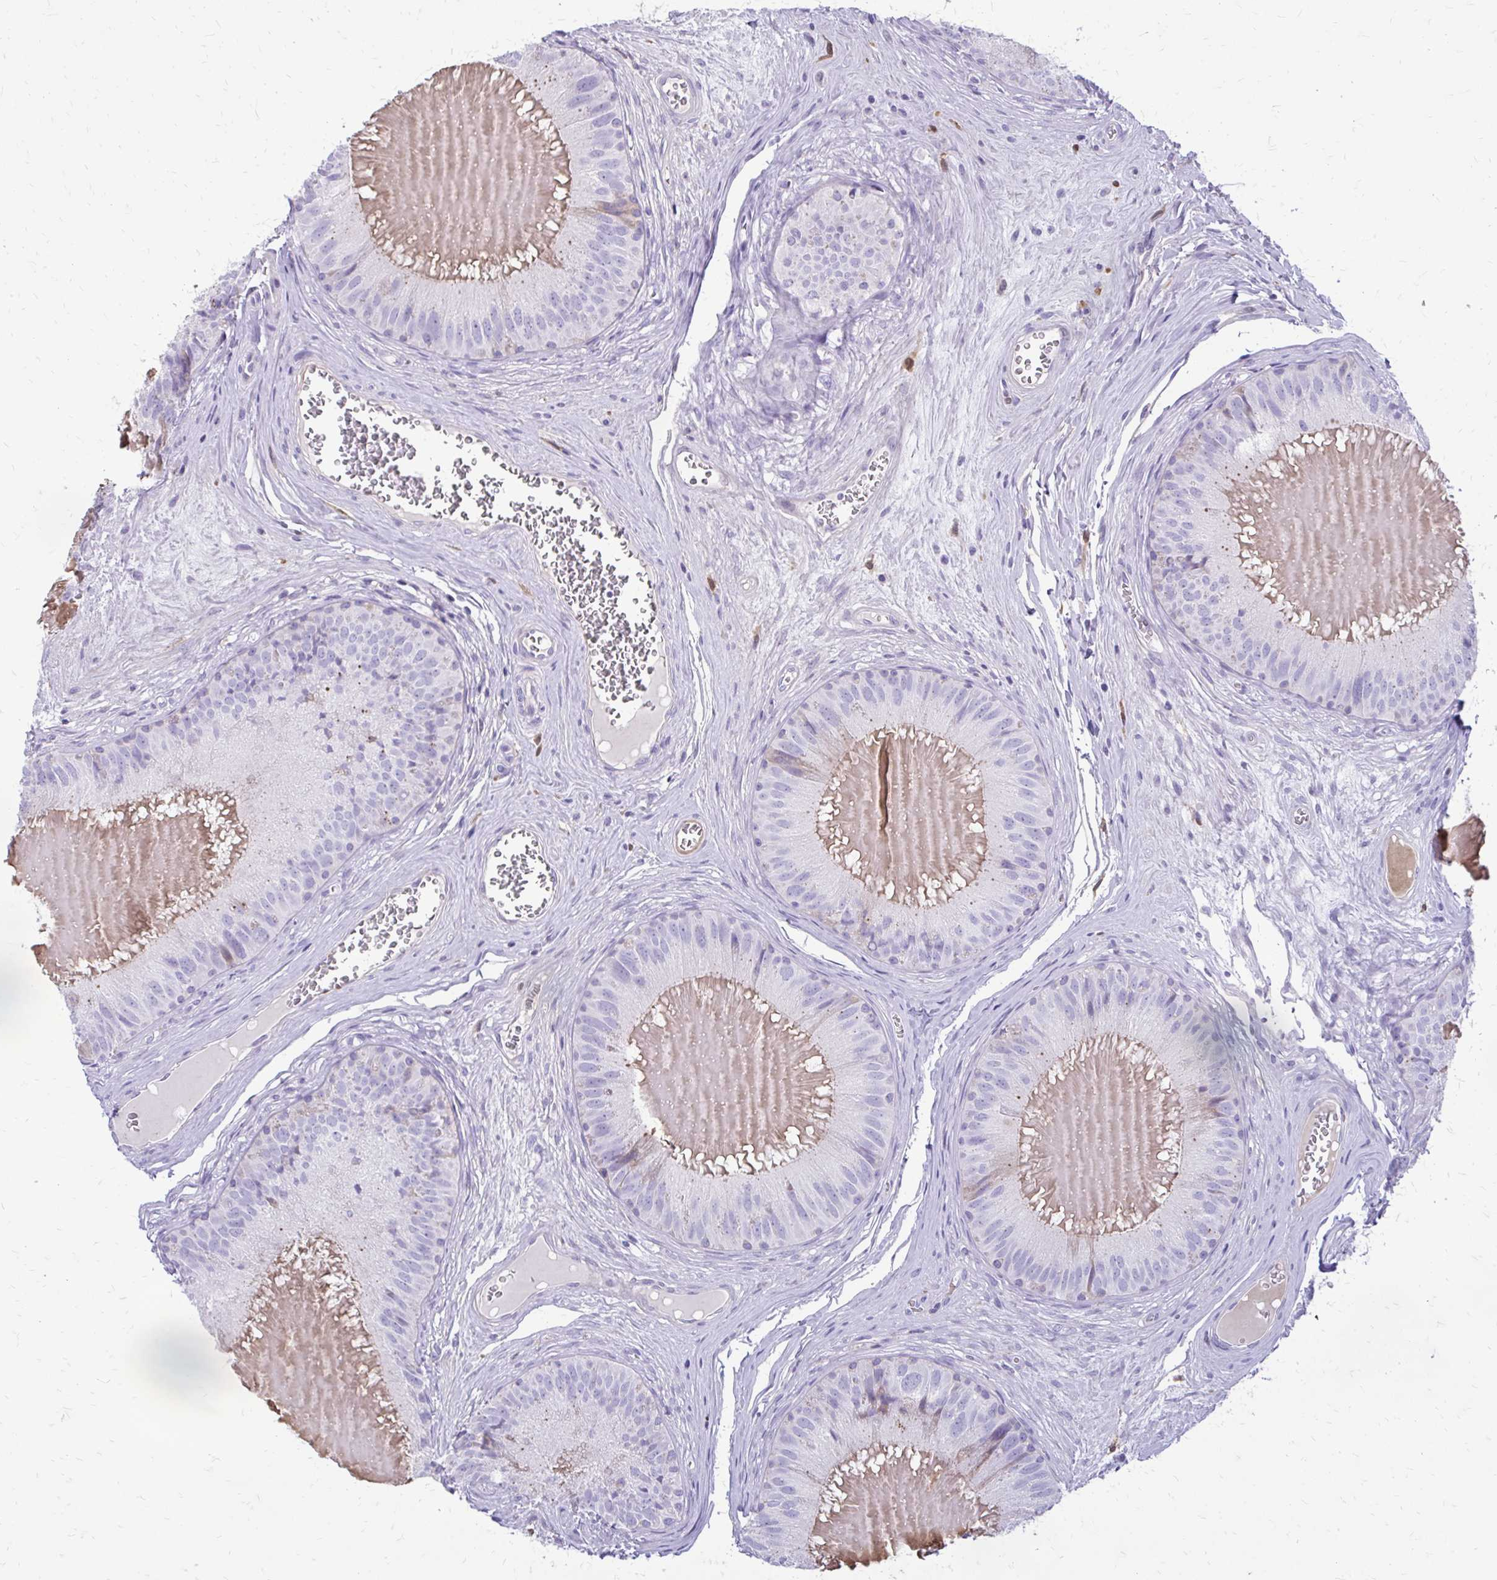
{"staining": {"intensity": "negative", "quantity": "none", "location": "none"}, "tissue": "epididymis", "cell_type": "Glandular cells", "image_type": "normal", "snomed": [{"axis": "morphology", "description": "Normal tissue, NOS"}, {"axis": "topography", "description": "Epididymis, spermatic cord, NOS"}], "caption": "This is an IHC histopathology image of benign human epididymis. There is no expression in glandular cells.", "gene": "SIGLEC11", "patient": {"sex": "male", "age": 39}}